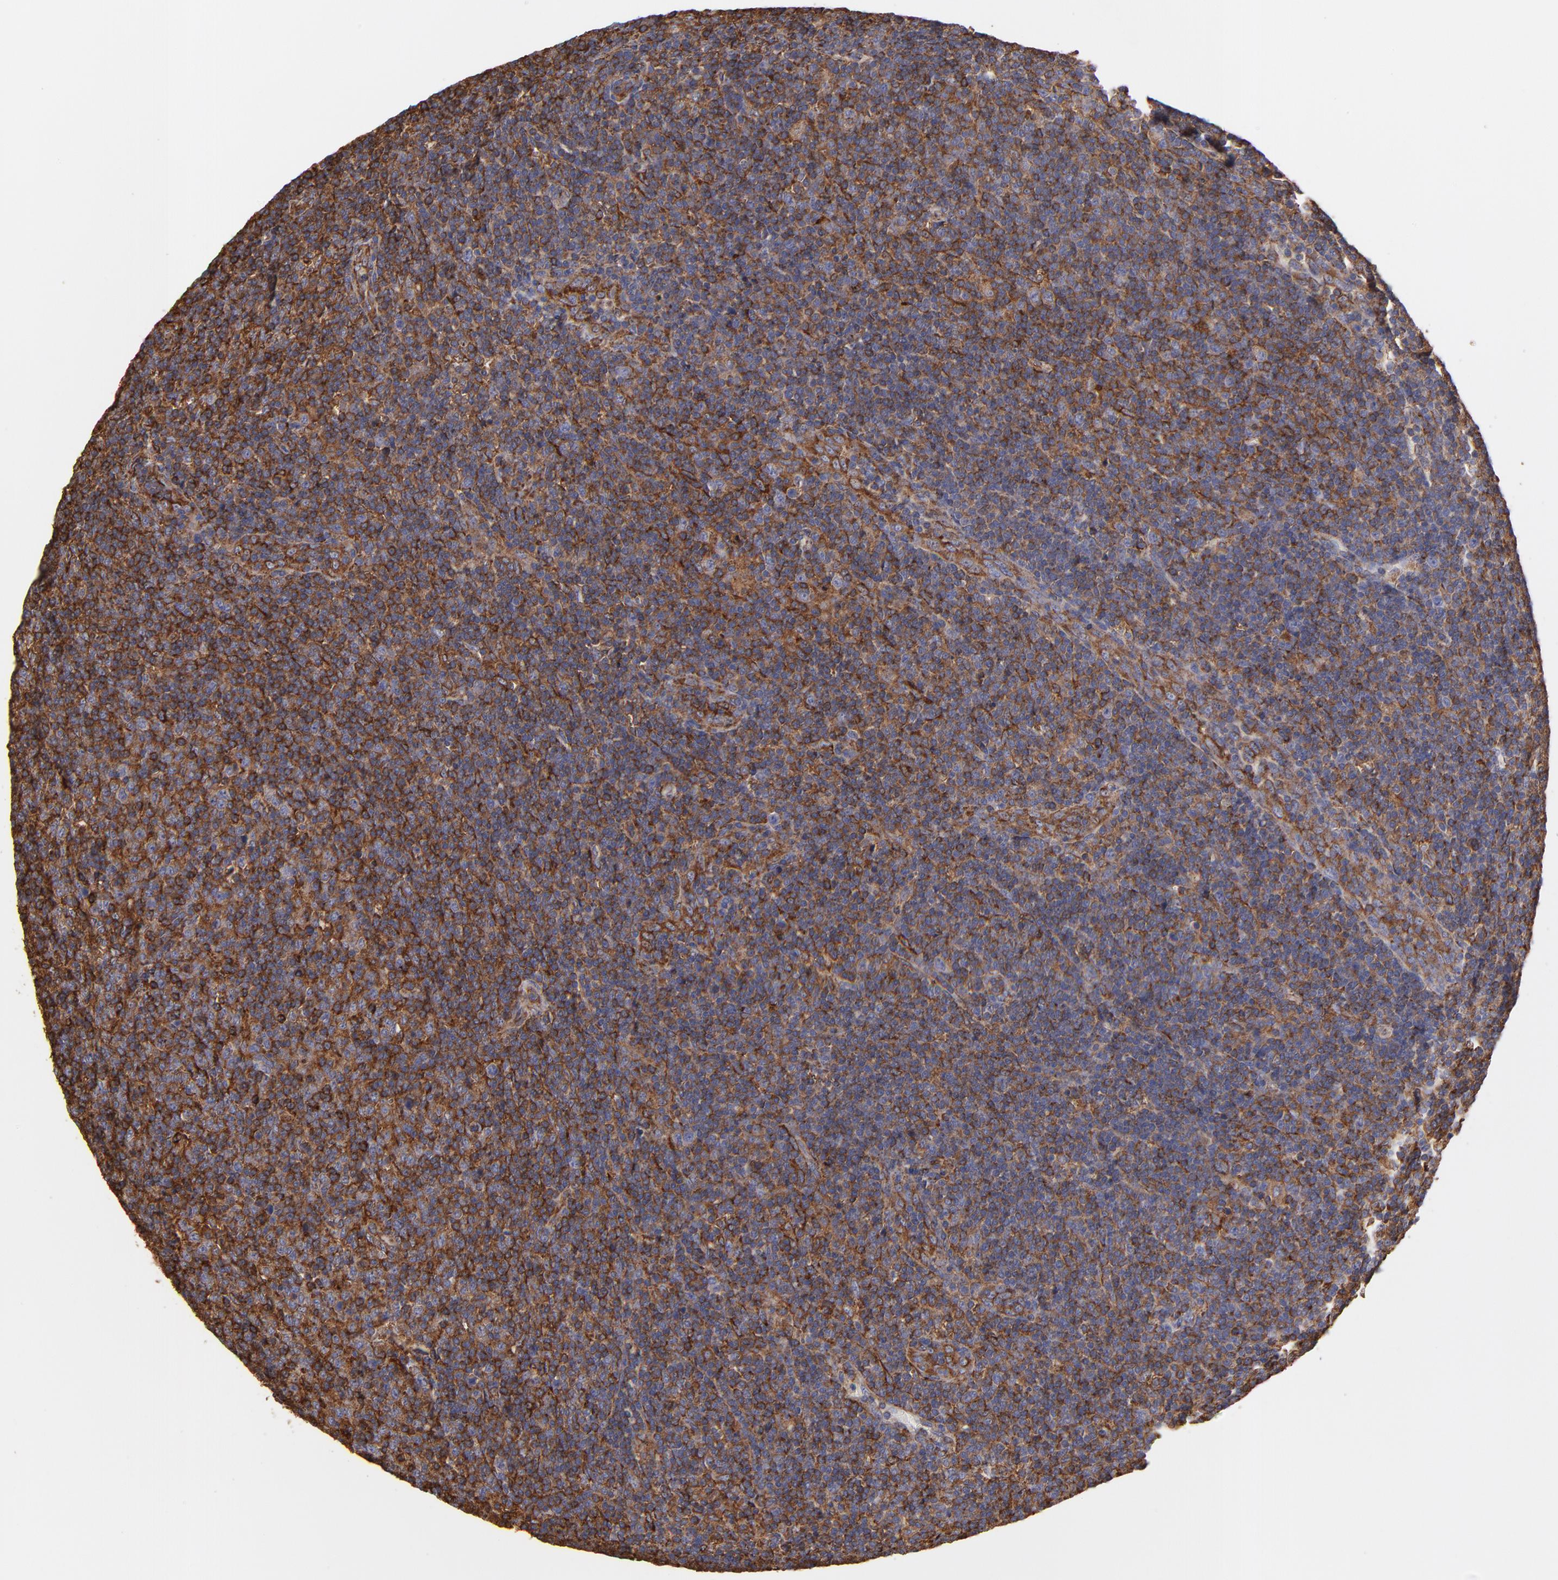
{"staining": {"intensity": "moderate", "quantity": "25%-75%", "location": "cytoplasmic/membranous"}, "tissue": "lymphoma", "cell_type": "Tumor cells", "image_type": "cancer", "snomed": [{"axis": "morphology", "description": "Malignant lymphoma, non-Hodgkin's type, Low grade"}, {"axis": "topography", "description": "Lymph node"}], "caption": "Malignant lymphoma, non-Hodgkin's type (low-grade) was stained to show a protein in brown. There is medium levels of moderate cytoplasmic/membranous staining in about 25%-75% of tumor cells.", "gene": "MVP", "patient": {"sex": "male", "age": 70}}